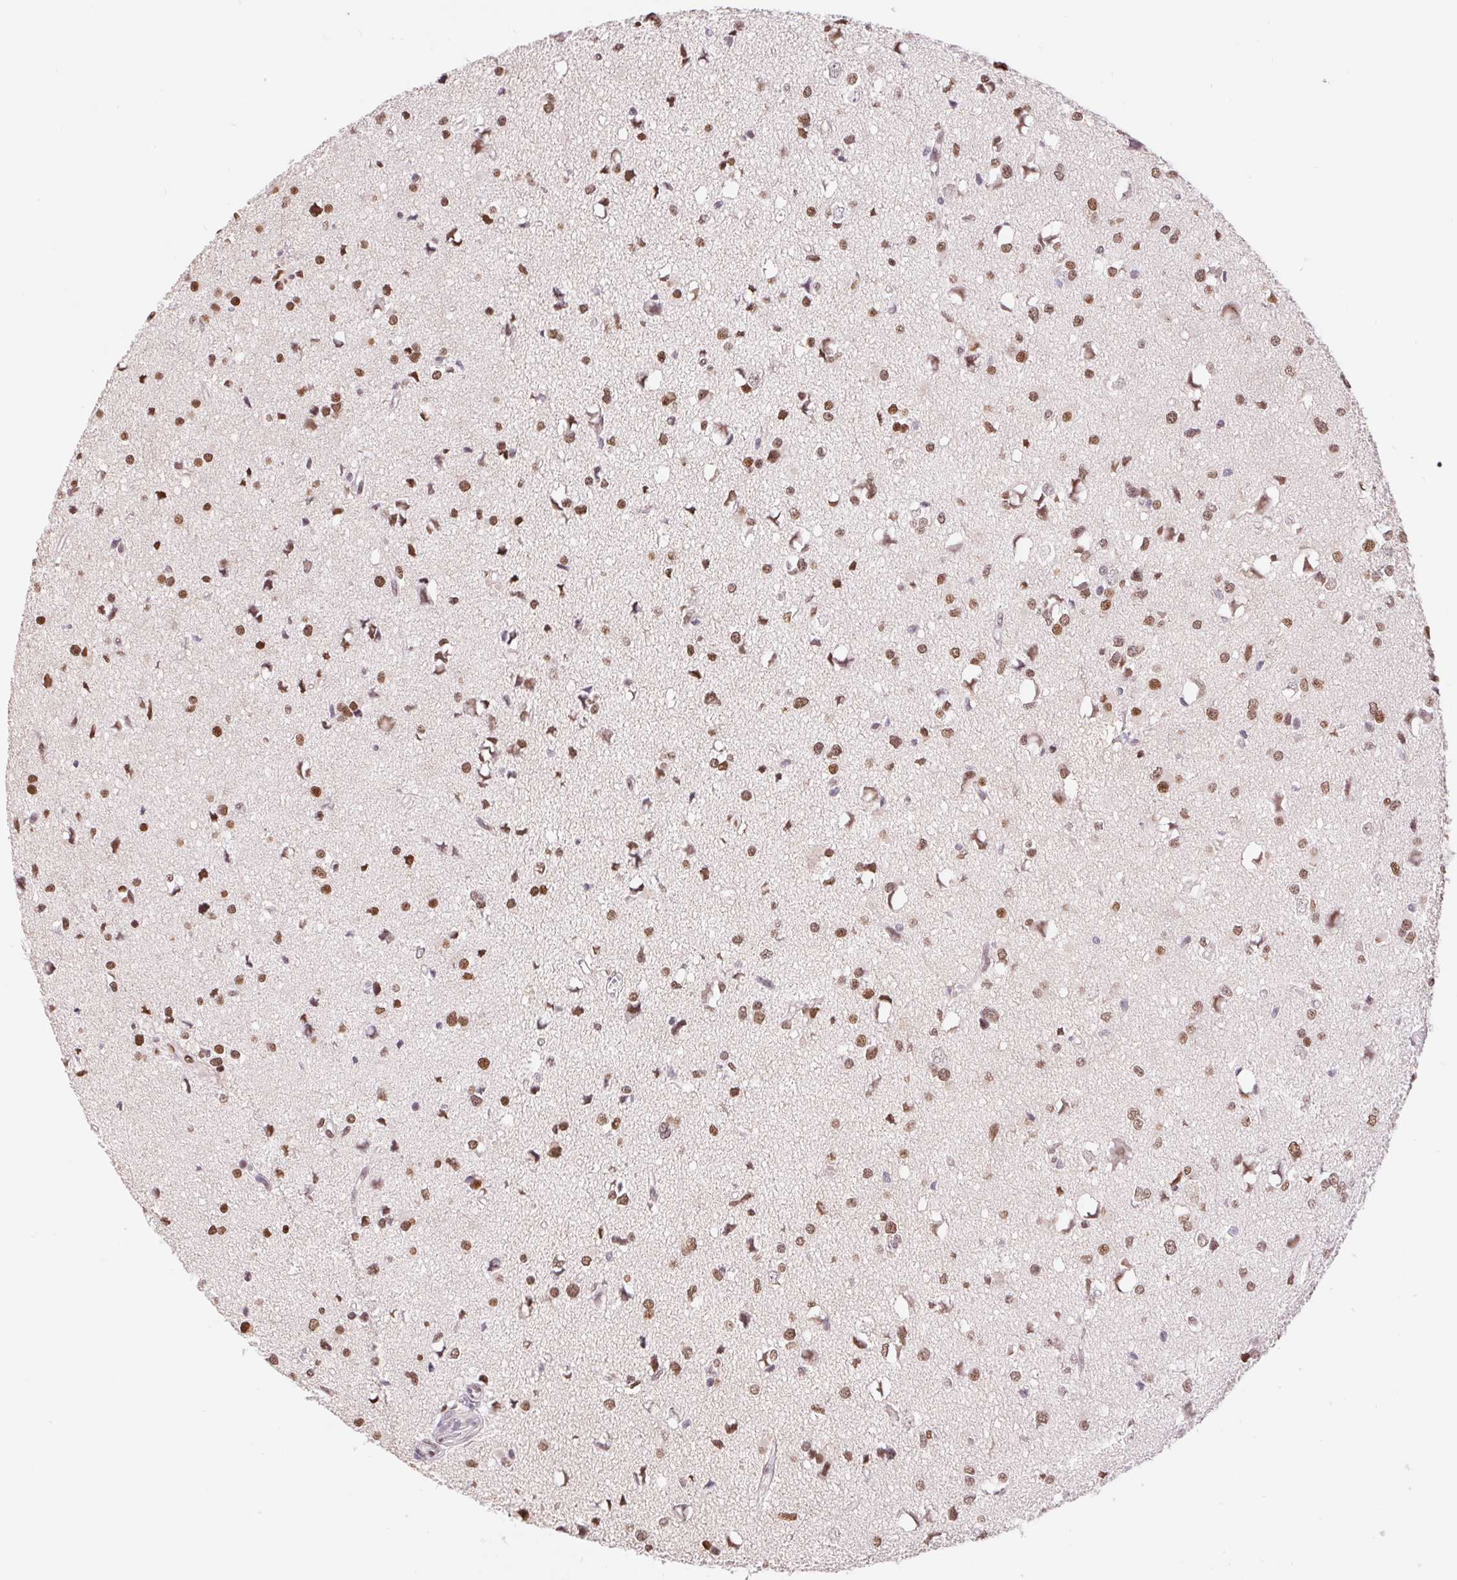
{"staining": {"intensity": "moderate", "quantity": ">75%", "location": "nuclear"}, "tissue": "glioma", "cell_type": "Tumor cells", "image_type": "cancer", "snomed": [{"axis": "morphology", "description": "Glioma, malignant, High grade"}, {"axis": "topography", "description": "Brain"}], "caption": "High-grade glioma (malignant) tissue shows moderate nuclear positivity in about >75% of tumor cells", "gene": "CAND1", "patient": {"sex": "male", "age": 54}}